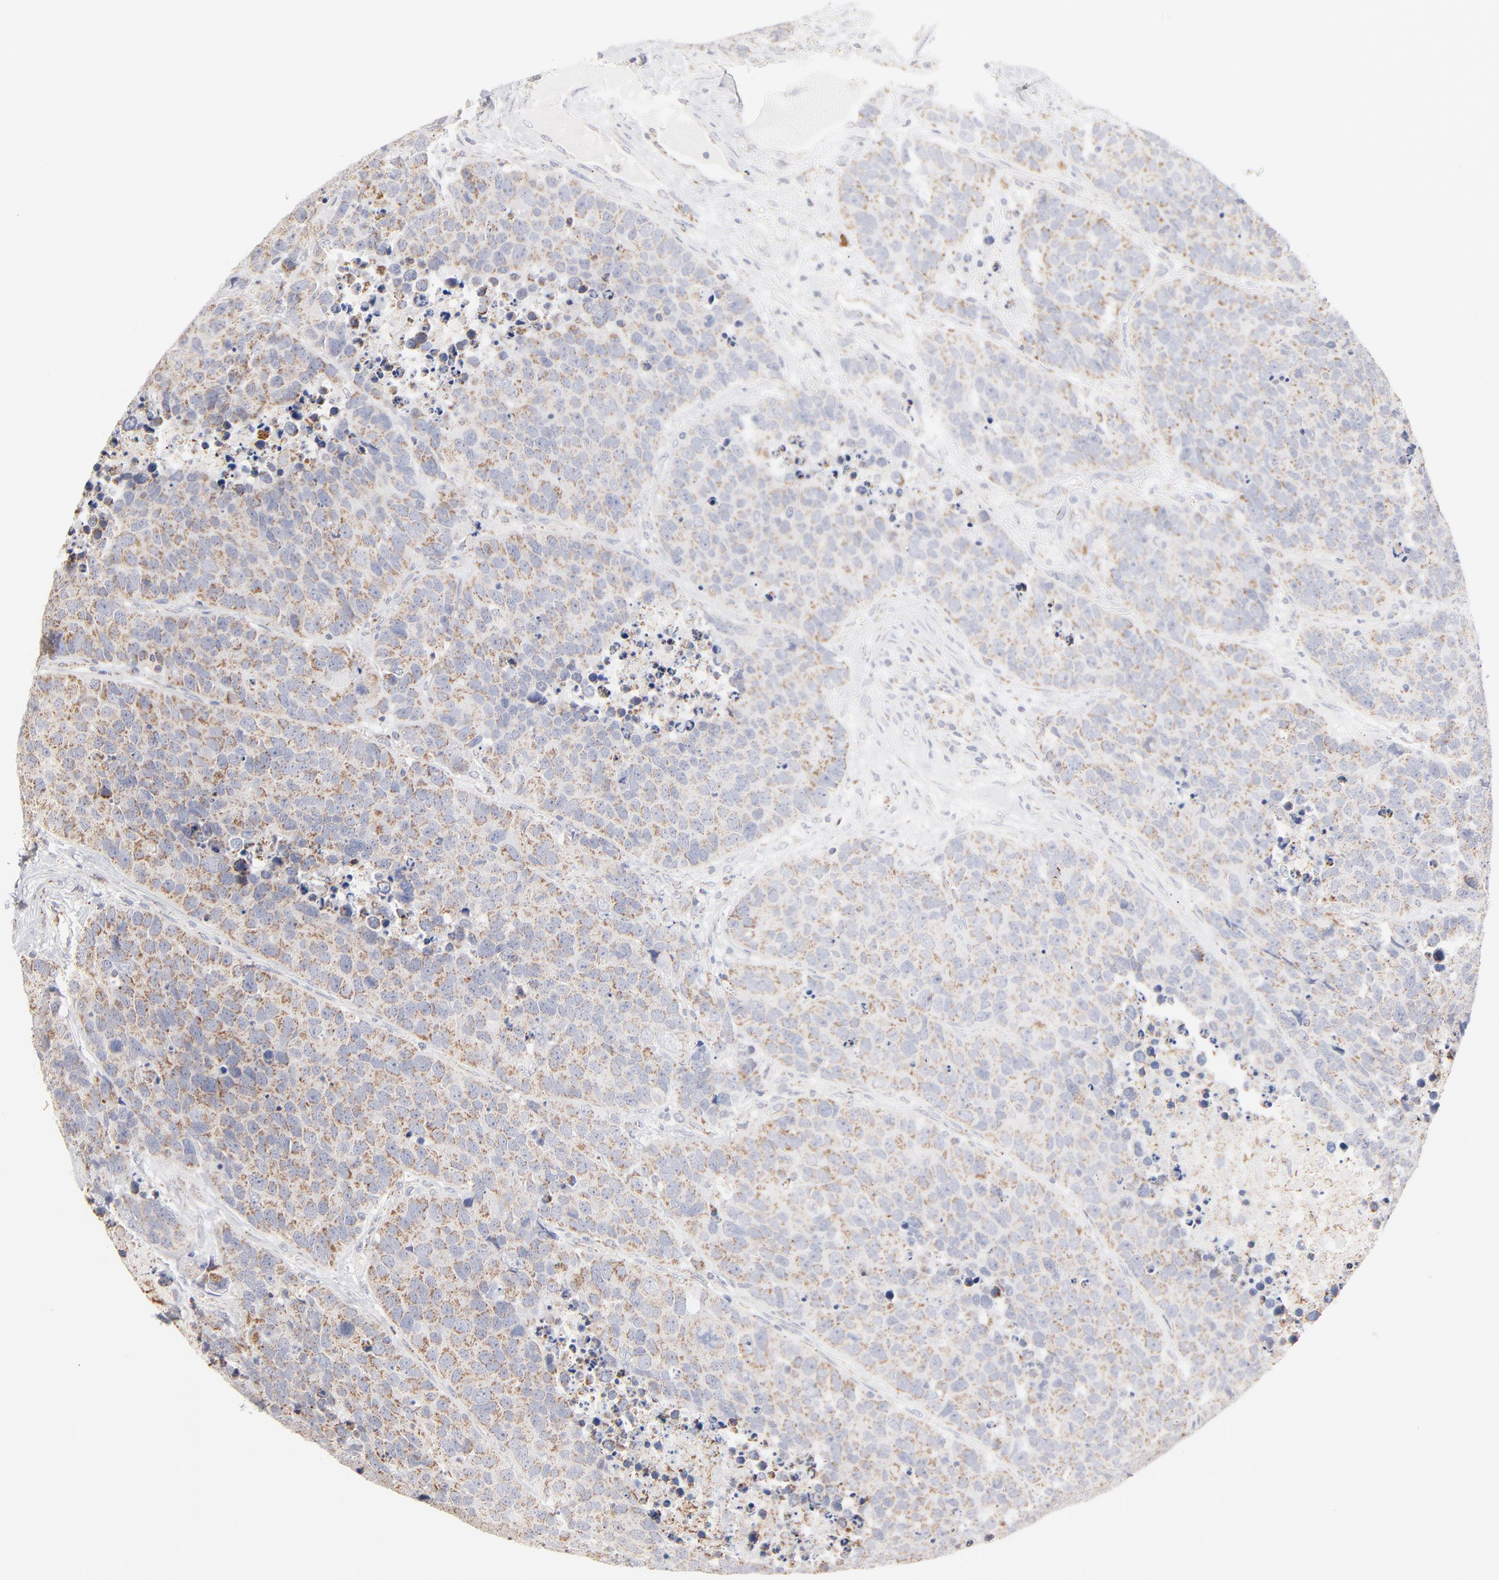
{"staining": {"intensity": "moderate", "quantity": "25%-75%", "location": "cytoplasmic/membranous"}, "tissue": "carcinoid", "cell_type": "Tumor cells", "image_type": "cancer", "snomed": [{"axis": "morphology", "description": "Carcinoid, malignant, NOS"}, {"axis": "topography", "description": "Lung"}], "caption": "Moderate cytoplasmic/membranous protein positivity is present in about 25%-75% of tumor cells in carcinoid.", "gene": "MRPL58", "patient": {"sex": "male", "age": 60}}